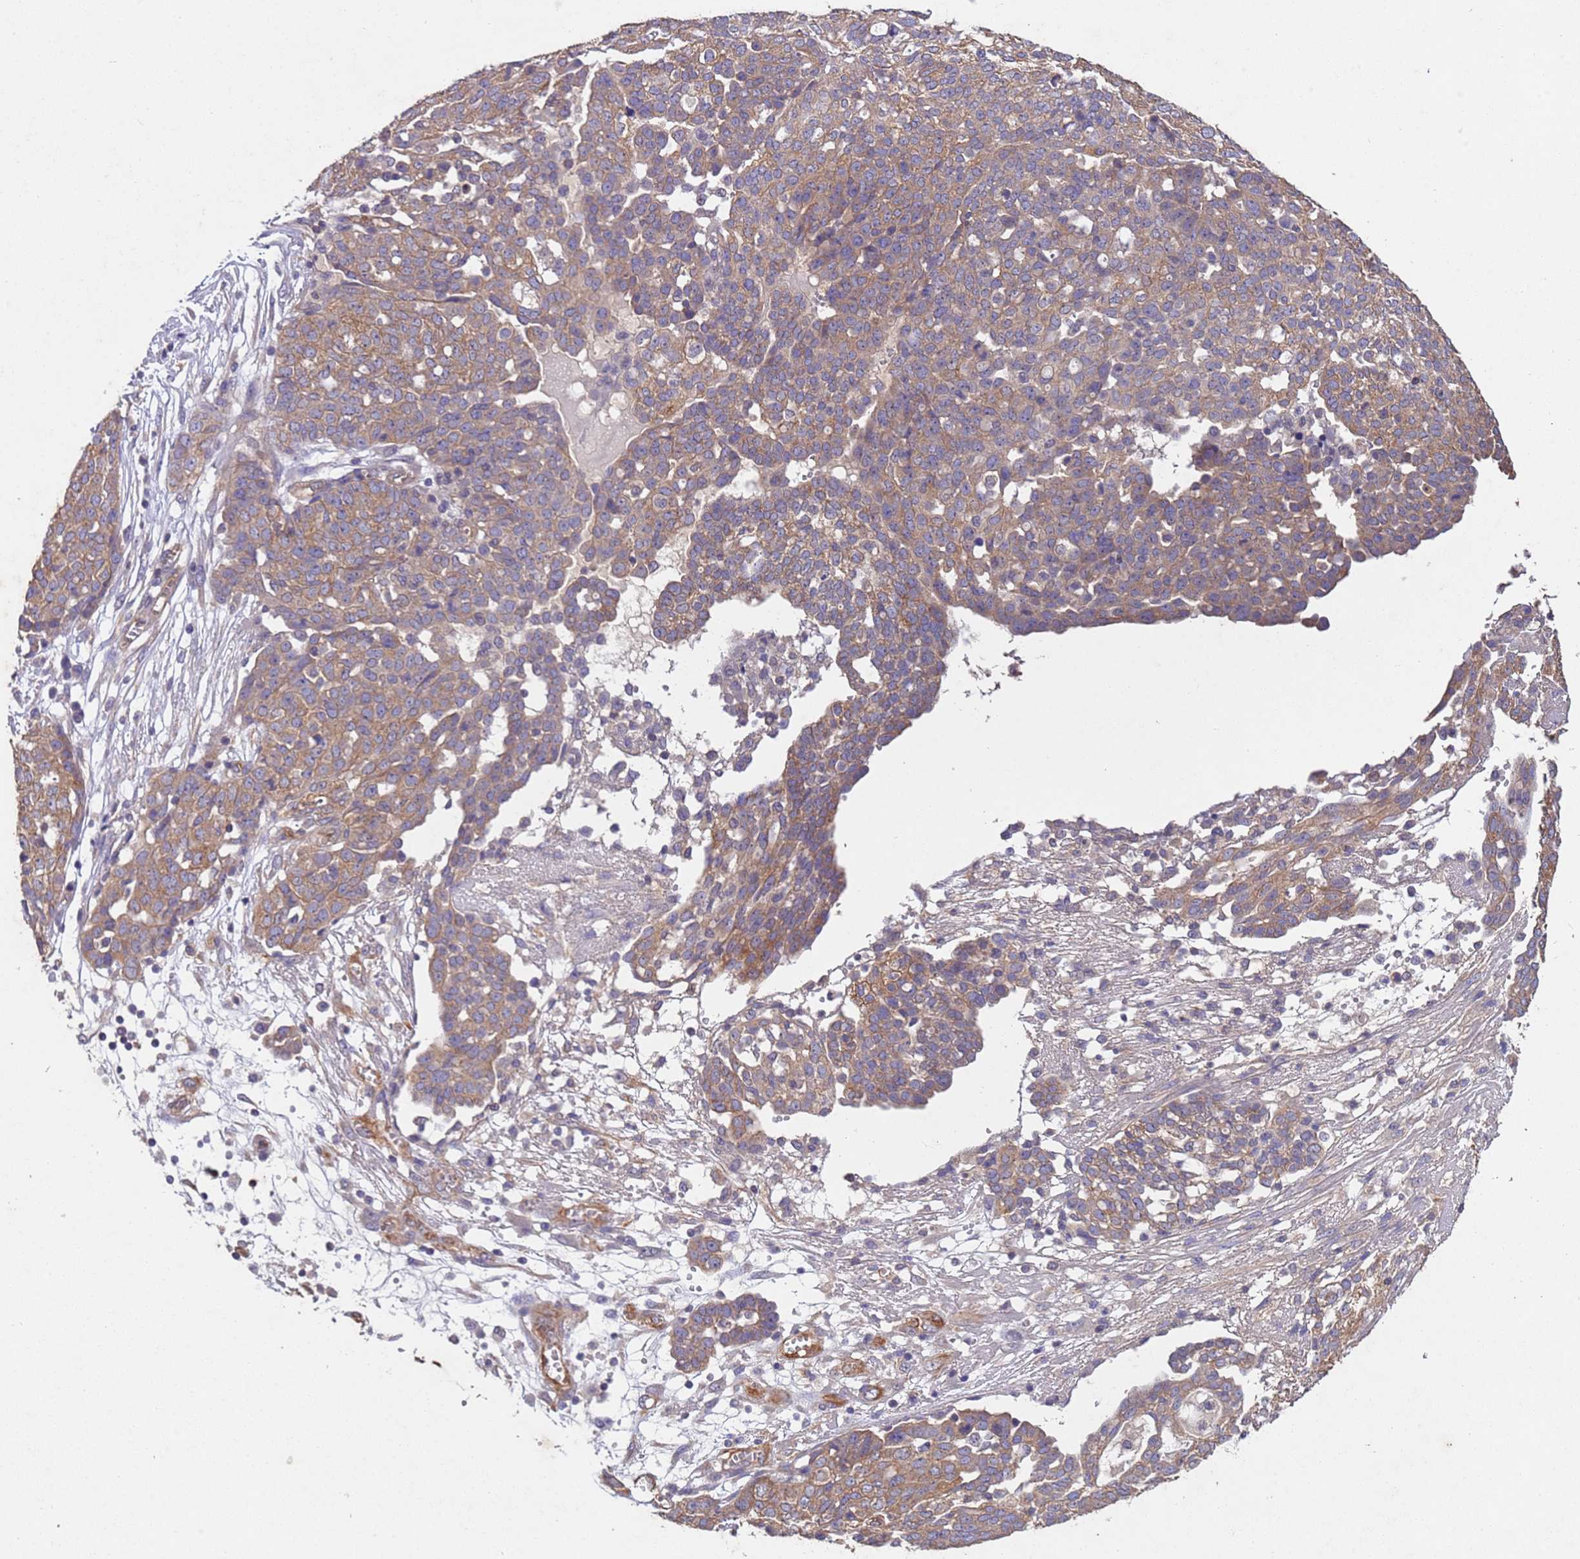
{"staining": {"intensity": "moderate", "quantity": ">75%", "location": "cytoplasmic/membranous"}, "tissue": "ovarian cancer", "cell_type": "Tumor cells", "image_type": "cancer", "snomed": [{"axis": "morphology", "description": "Cystadenocarcinoma, serous, NOS"}, {"axis": "topography", "description": "Soft tissue"}, {"axis": "topography", "description": "Ovary"}], "caption": "This histopathology image shows immunohistochemistry (IHC) staining of human ovarian cancer (serous cystadenocarcinoma), with medium moderate cytoplasmic/membranous positivity in approximately >75% of tumor cells.", "gene": "MTX3", "patient": {"sex": "female", "age": 57}}